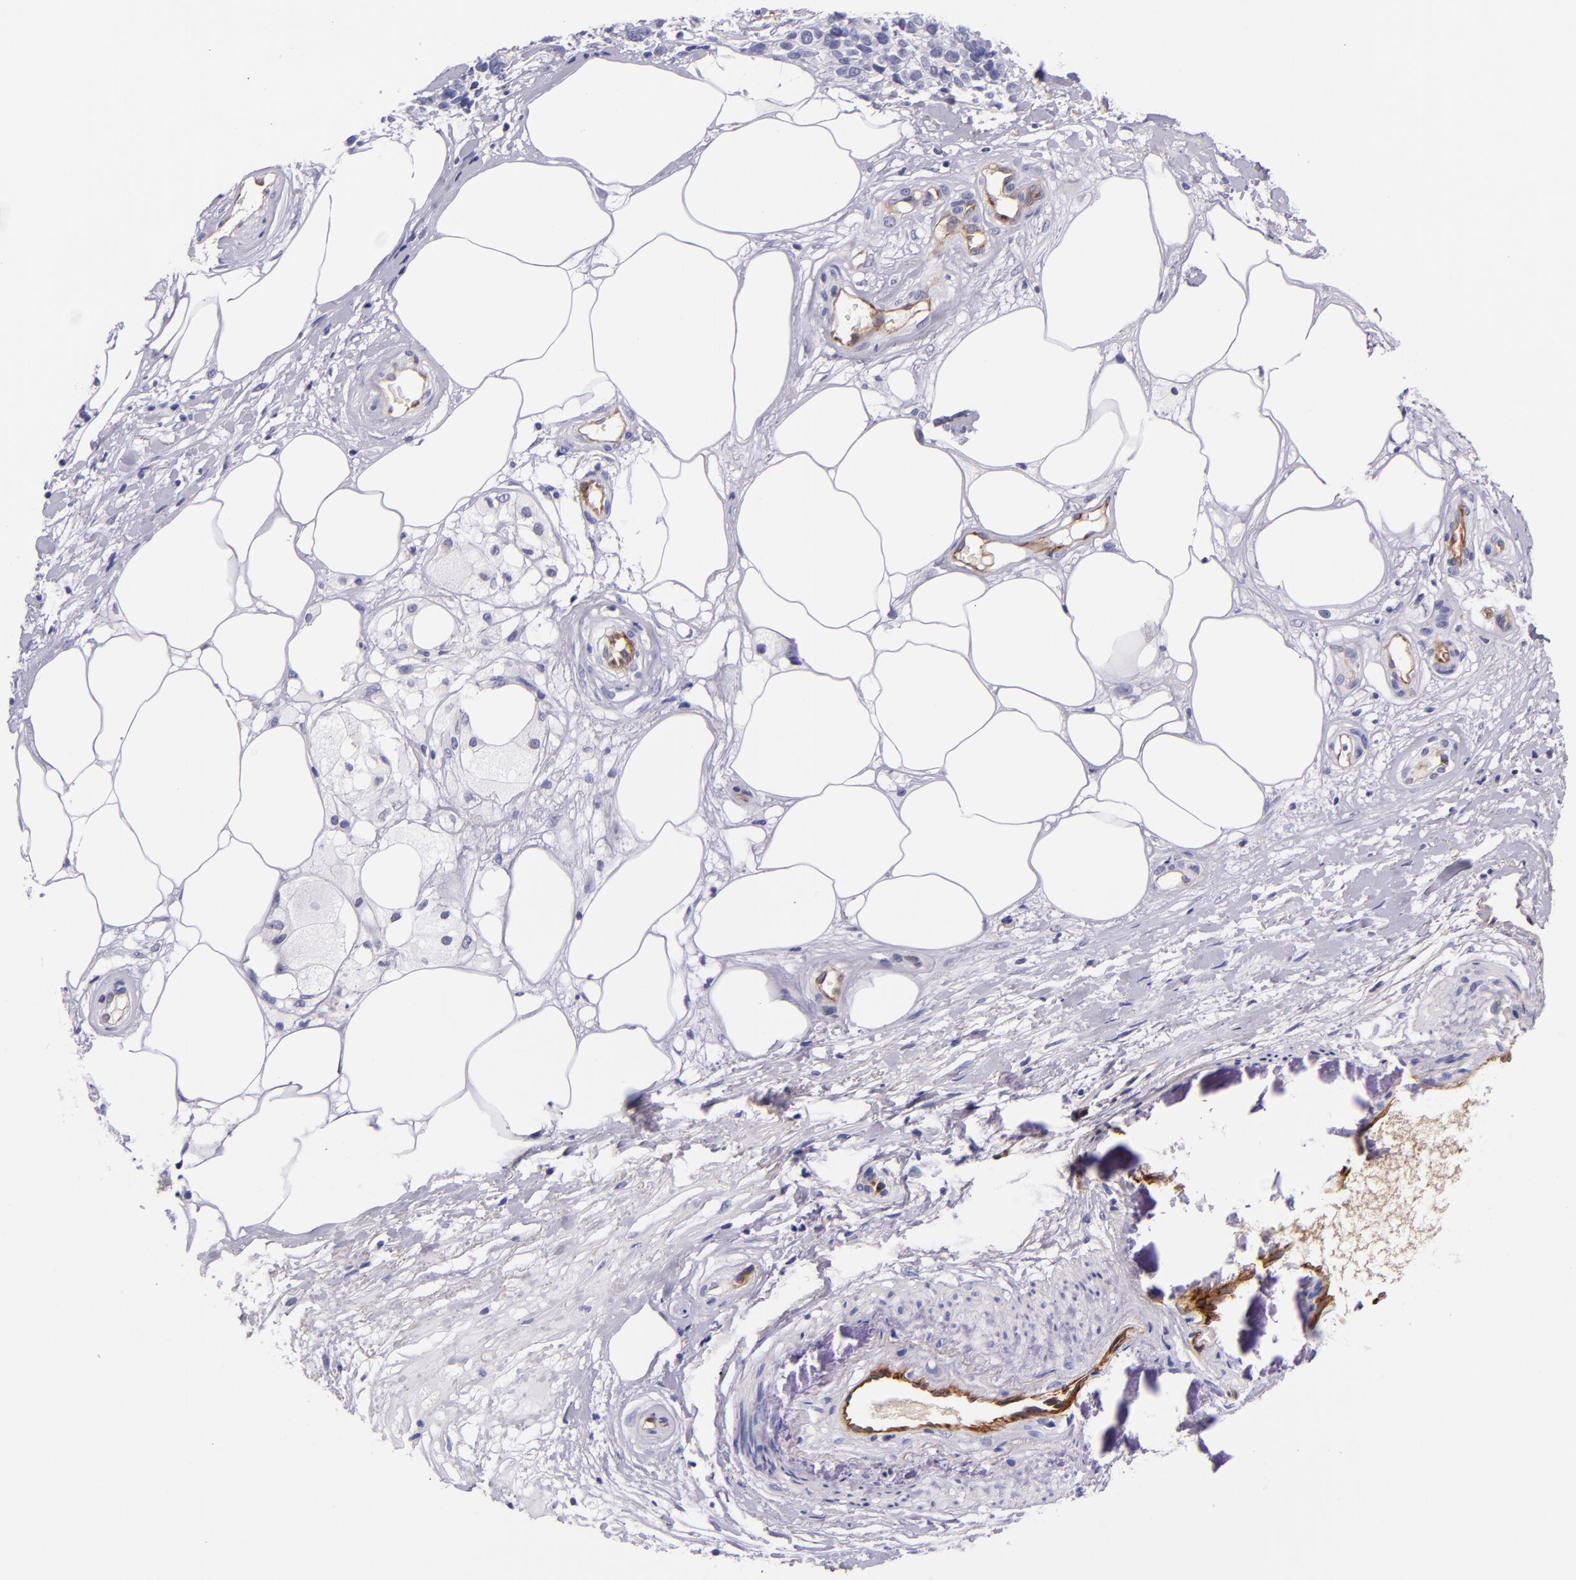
{"staining": {"intensity": "negative", "quantity": "none", "location": "none"}, "tissue": "melanoma", "cell_type": "Tumor cells", "image_type": "cancer", "snomed": [{"axis": "morphology", "description": "Malignant melanoma, NOS"}, {"axis": "topography", "description": "Skin"}], "caption": "Protein analysis of melanoma shows no significant expression in tumor cells. Nuclei are stained in blue.", "gene": "NOS3", "patient": {"sex": "female", "age": 85}}